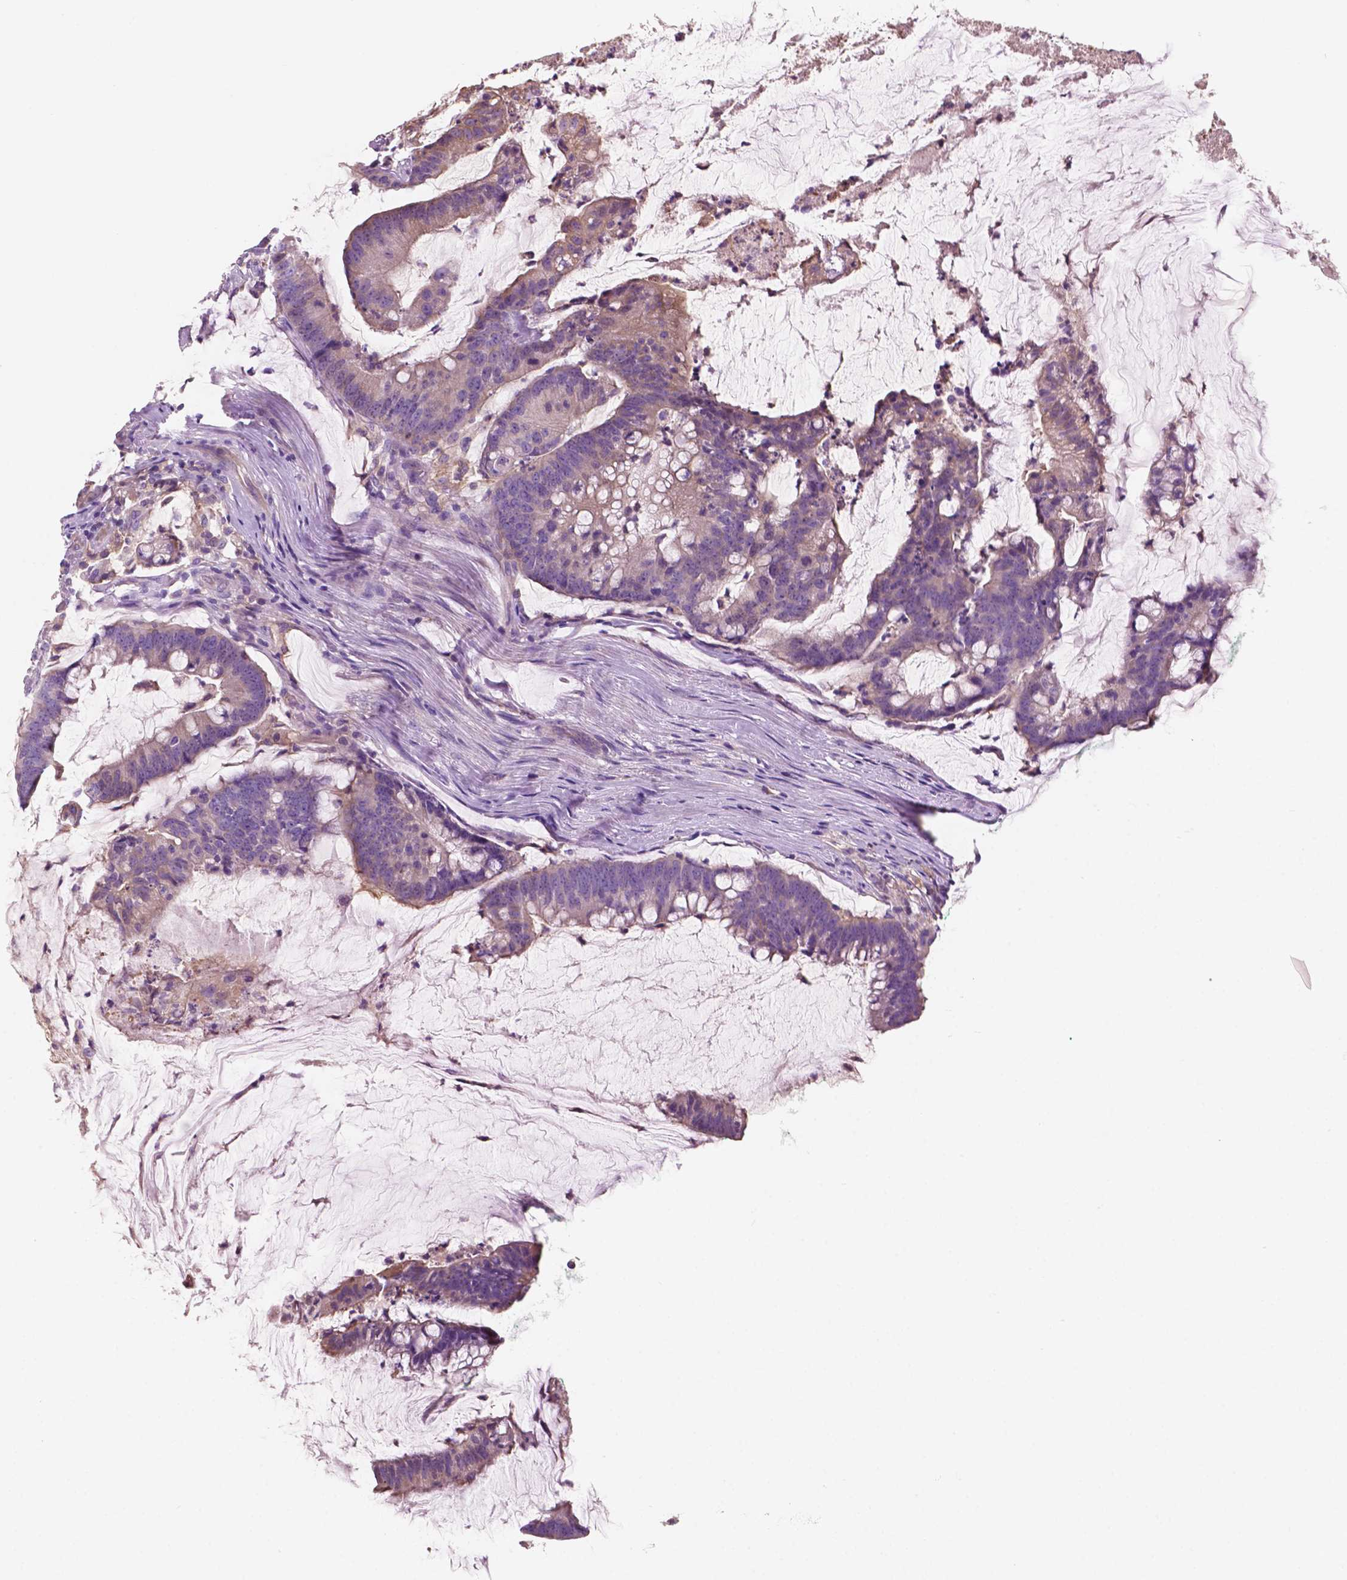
{"staining": {"intensity": "weak", "quantity": "25%-75%", "location": "cytoplasmic/membranous"}, "tissue": "colorectal cancer", "cell_type": "Tumor cells", "image_type": "cancer", "snomed": [{"axis": "morphology", "description": "Adenocarcinoma, NOS"}, {"axis": "topography", "description": "Colon"}], "caption": "Colorectal cancer stained with a brown dye displays weak cytoplasmic/membranous positive positivity in approximately 25%-75% of tumor cells.", "gene": "SEMA4A", "patient": {"sex": "male", "age": 62}}